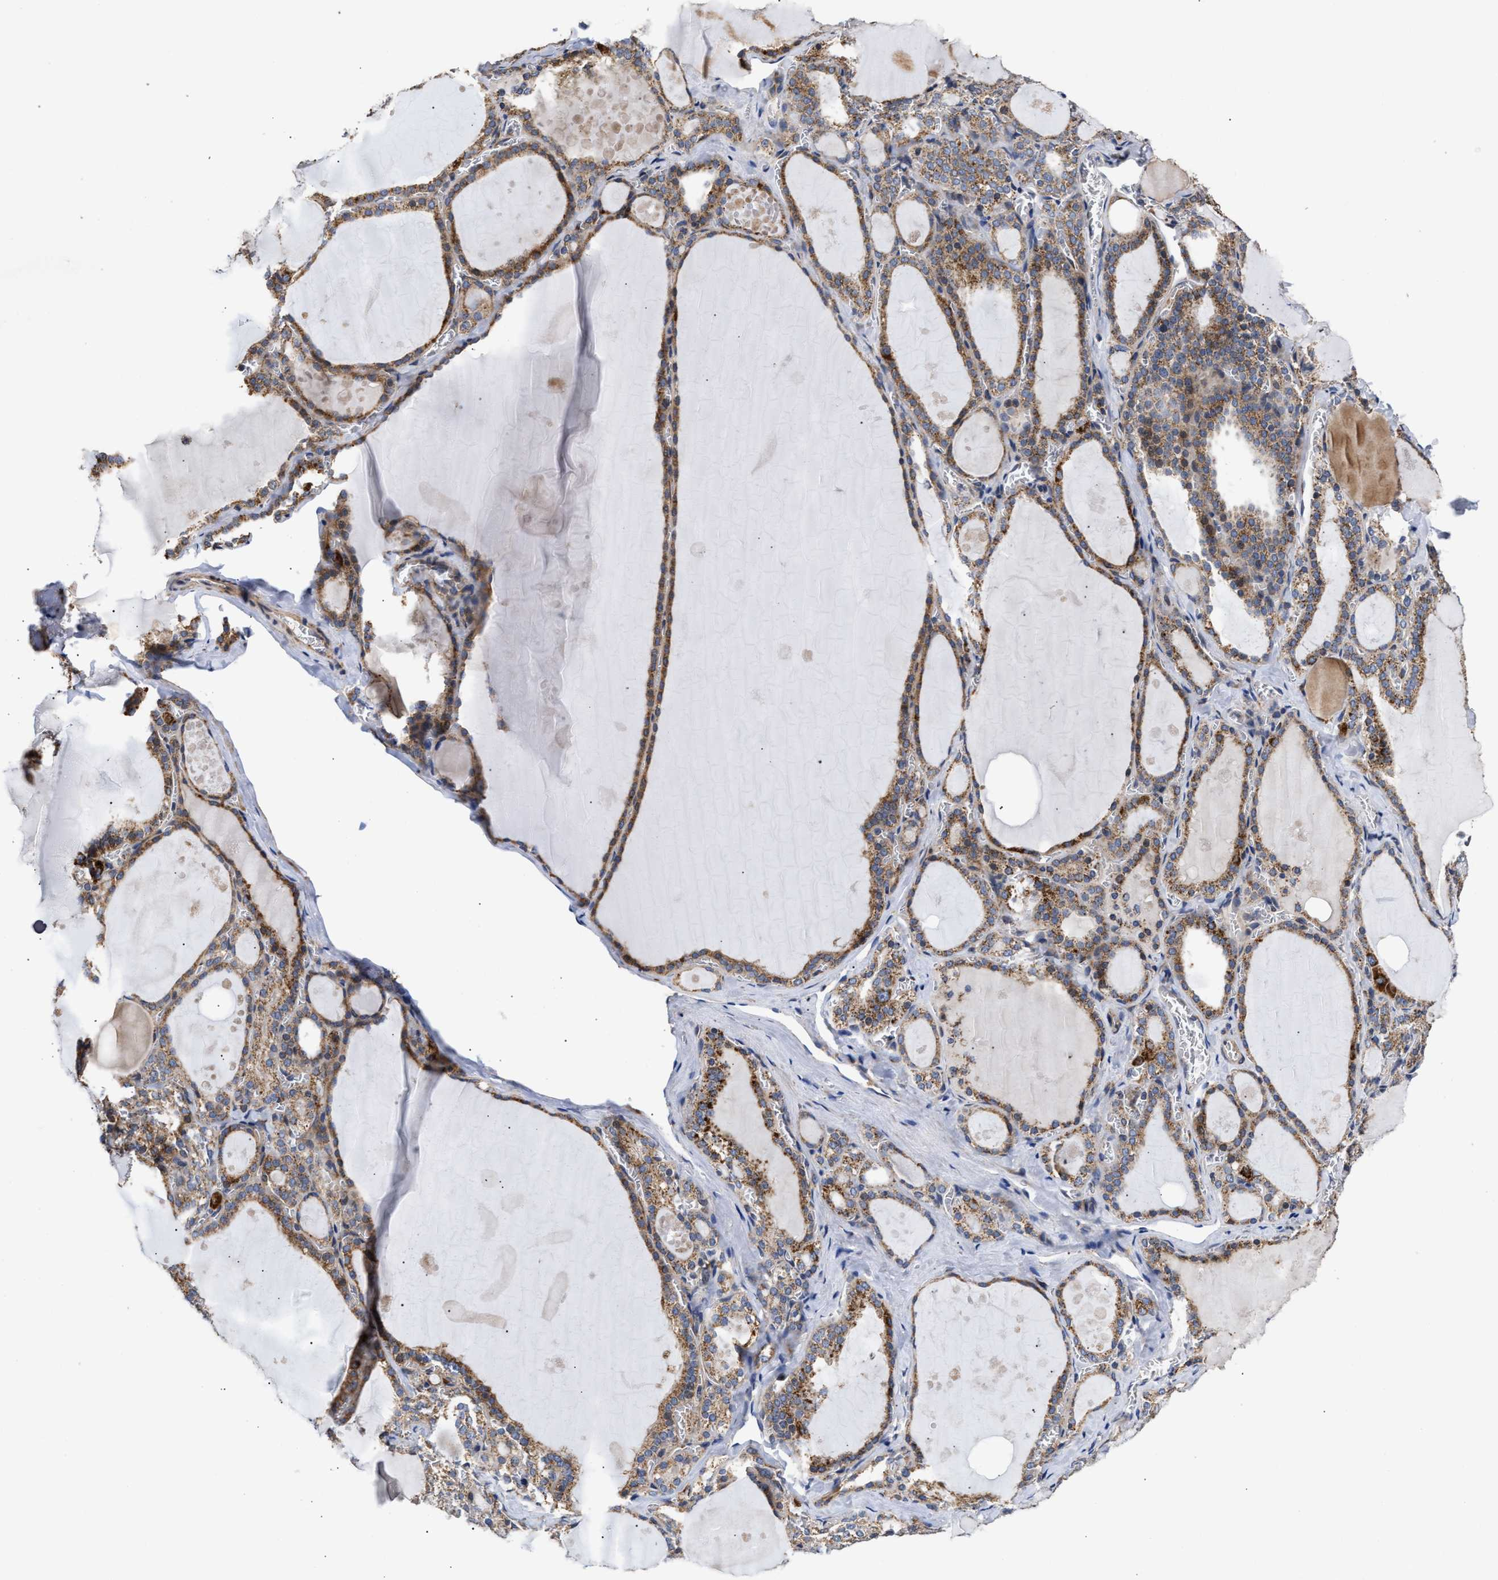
{"staining": {"intensity": "moderate", "quantity": ">75%", "location": "cytoplasmic/membranous"}, "tissue": "thyroid gland", "cell_type": "Glandular cells", "image_type": "normal", "snomed": [{"axis": "morphology", "description": "Normal tissue, NOS"}, {"axis": "topography", "description": "Thyroid gland"}], "caption": "High-magnification brightfield microscopy of normal thyroid gland stained with DAB (brown) and counterstained with hematoxylin (blue). glandular cells exhibit moderate cytoplasmic/membranous positivity is appreciated in approximately>75% of cells. (IHC, brightfield microscopy, high magnification).", "gene": "MALSU1", "patient": {"sex": "male", "age": 56}}